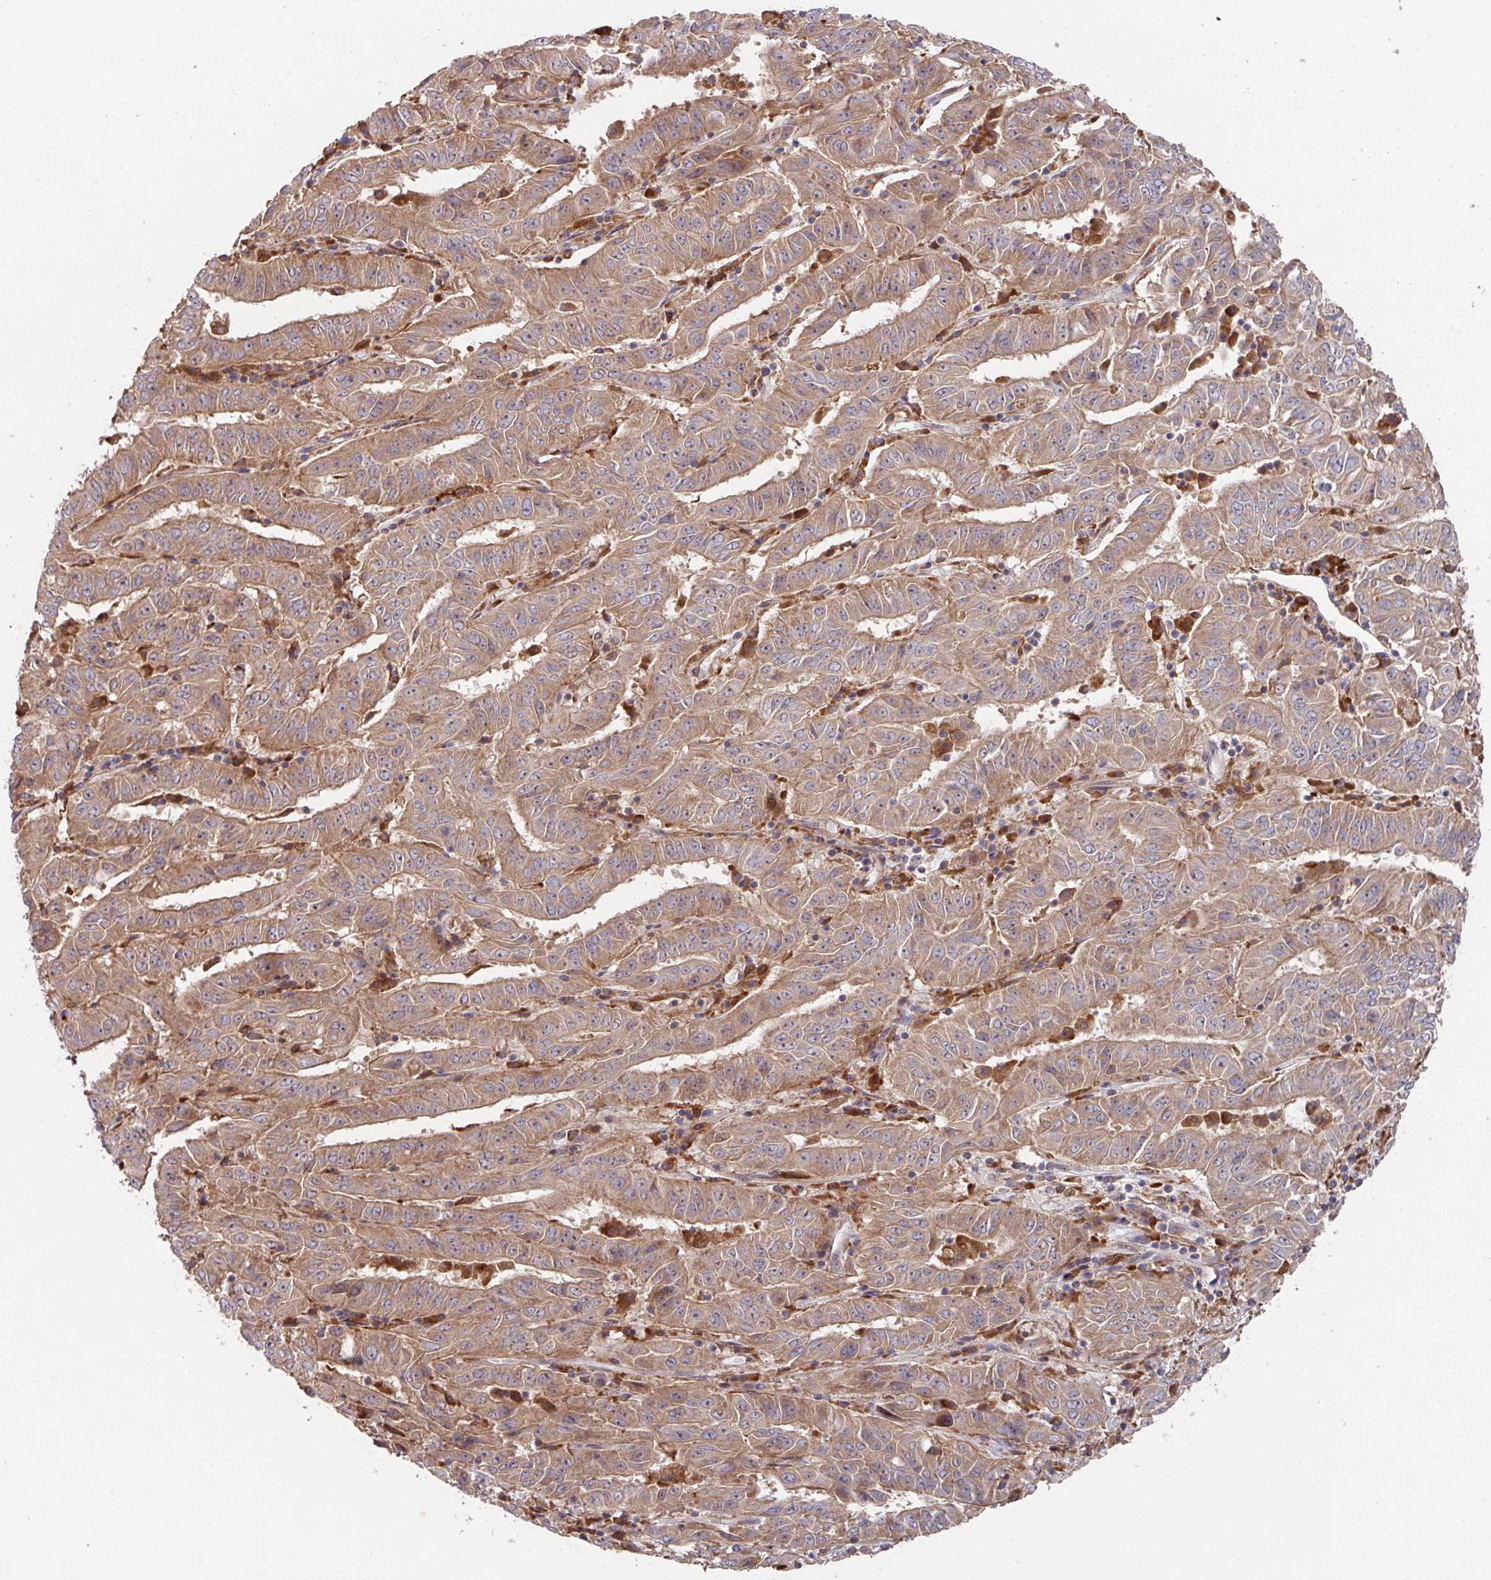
{"staining": {"intensity": "moderate", "quantity": ">75%", "location": "cytoplasmic/membranous"}, "tissue": "pancreatic cancer", "cell_type": "Tumor cells", "image_type": "cancer", "snomed": [{"axis": "morphology", "description": "Adenocarcinoma, NOS"}, {"axis": "topography", "description": "Pancreas"}], "caption": "This is an image of immunohistochemistry (IHC) staining of adenocarcinoma (pancreatic), which shows moderate positivity in the cytoplasmic/membranous of tumor cells.", "gene": "TRIM14", "patient": {"sex": "male", "age": 63}}